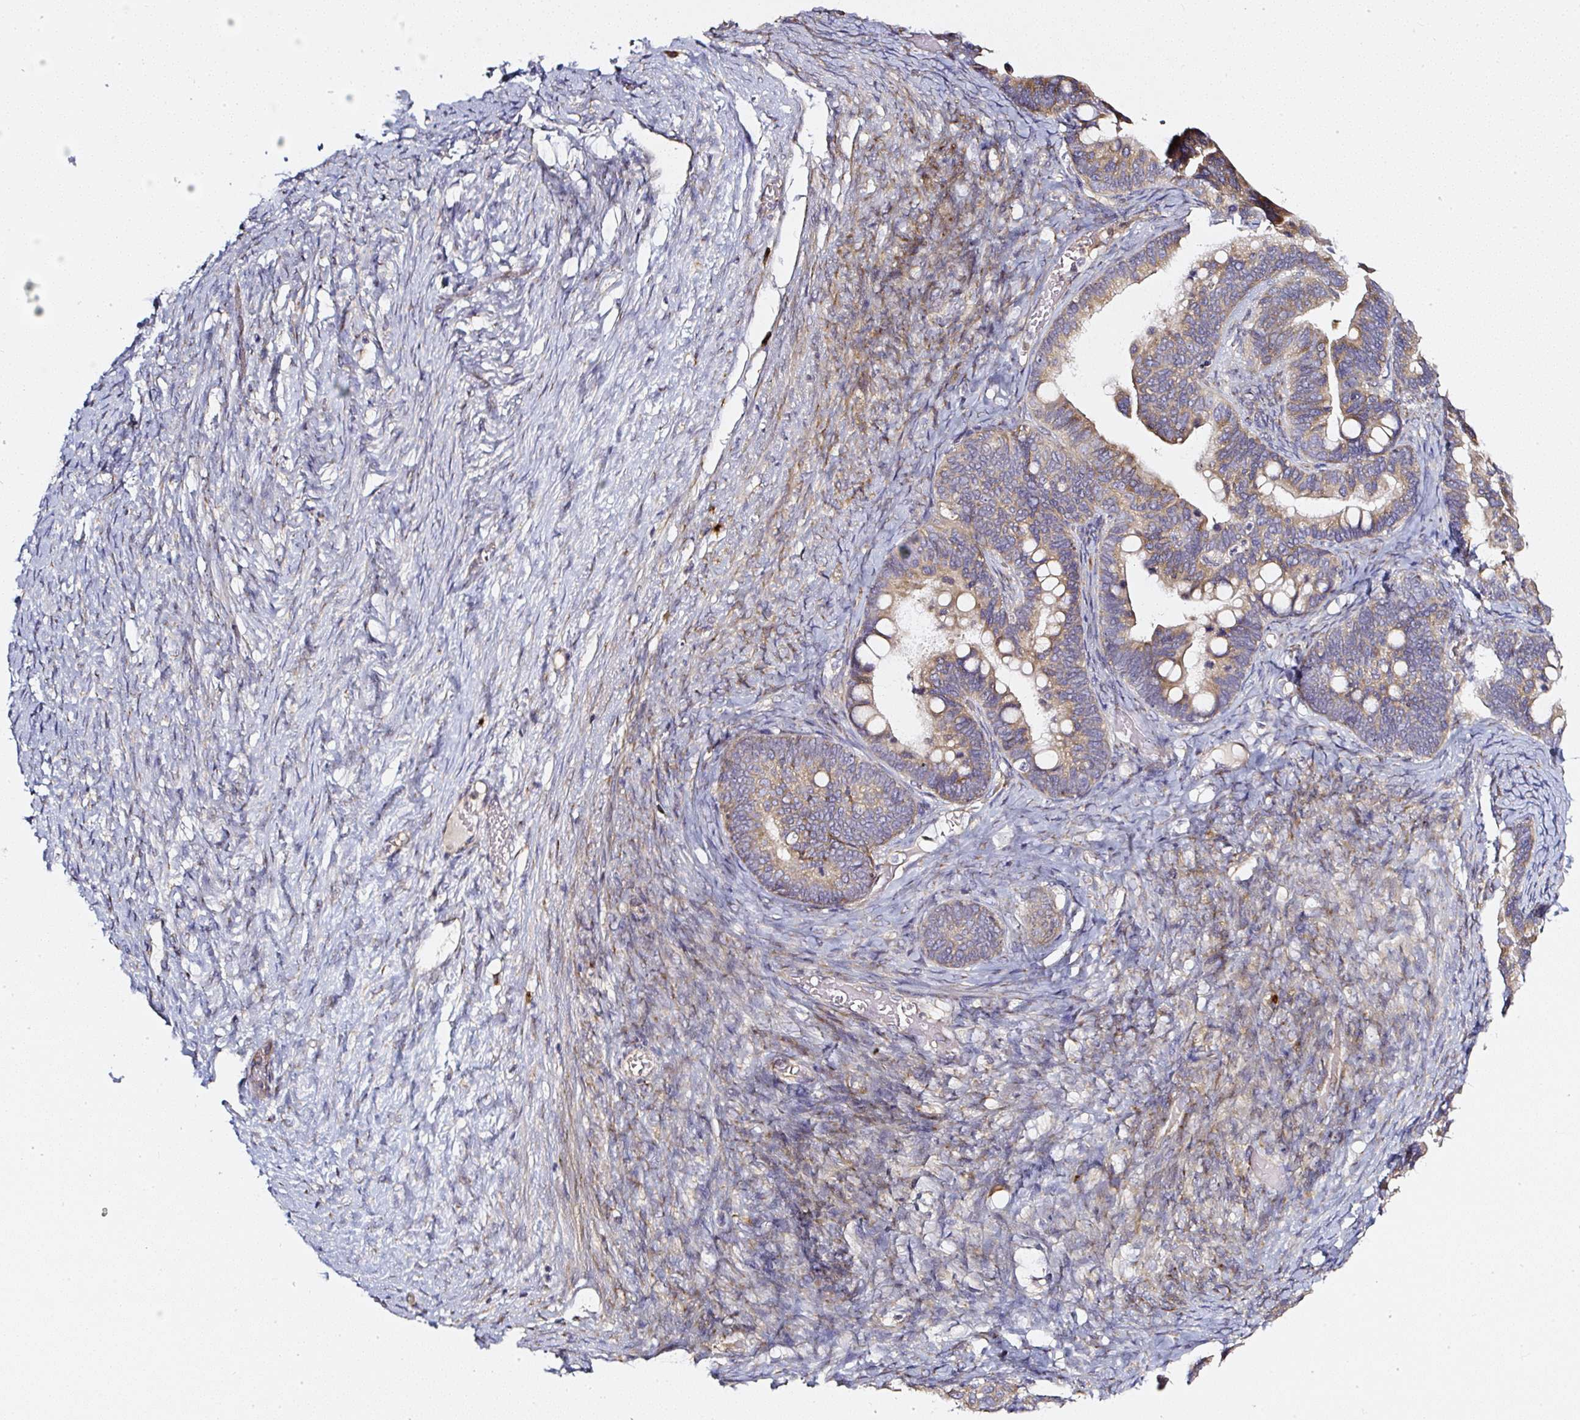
{"staining": {"intensity": "moderate", "quantity": ">75%", "location": "cytoplasmic/membranous"}, "tissue": "ovarian cancer", "cell_type": "Tumor cells", "image_type": "cancer", "snomed": [{"axis": "morphology", "description": "Cystadenocarcinoma, serous, NOS"}, {"axis": "topography", "description": "Ovary"}], "caption": "Immunohistochemical staining of serous cystadenocarcinoma (ovarian) displays moderate cytoplasmic/membranous protein expression in approximately >75% of tumor cells.", "gene": "MLX", "patient": {"sex": "female", "age": 56}}